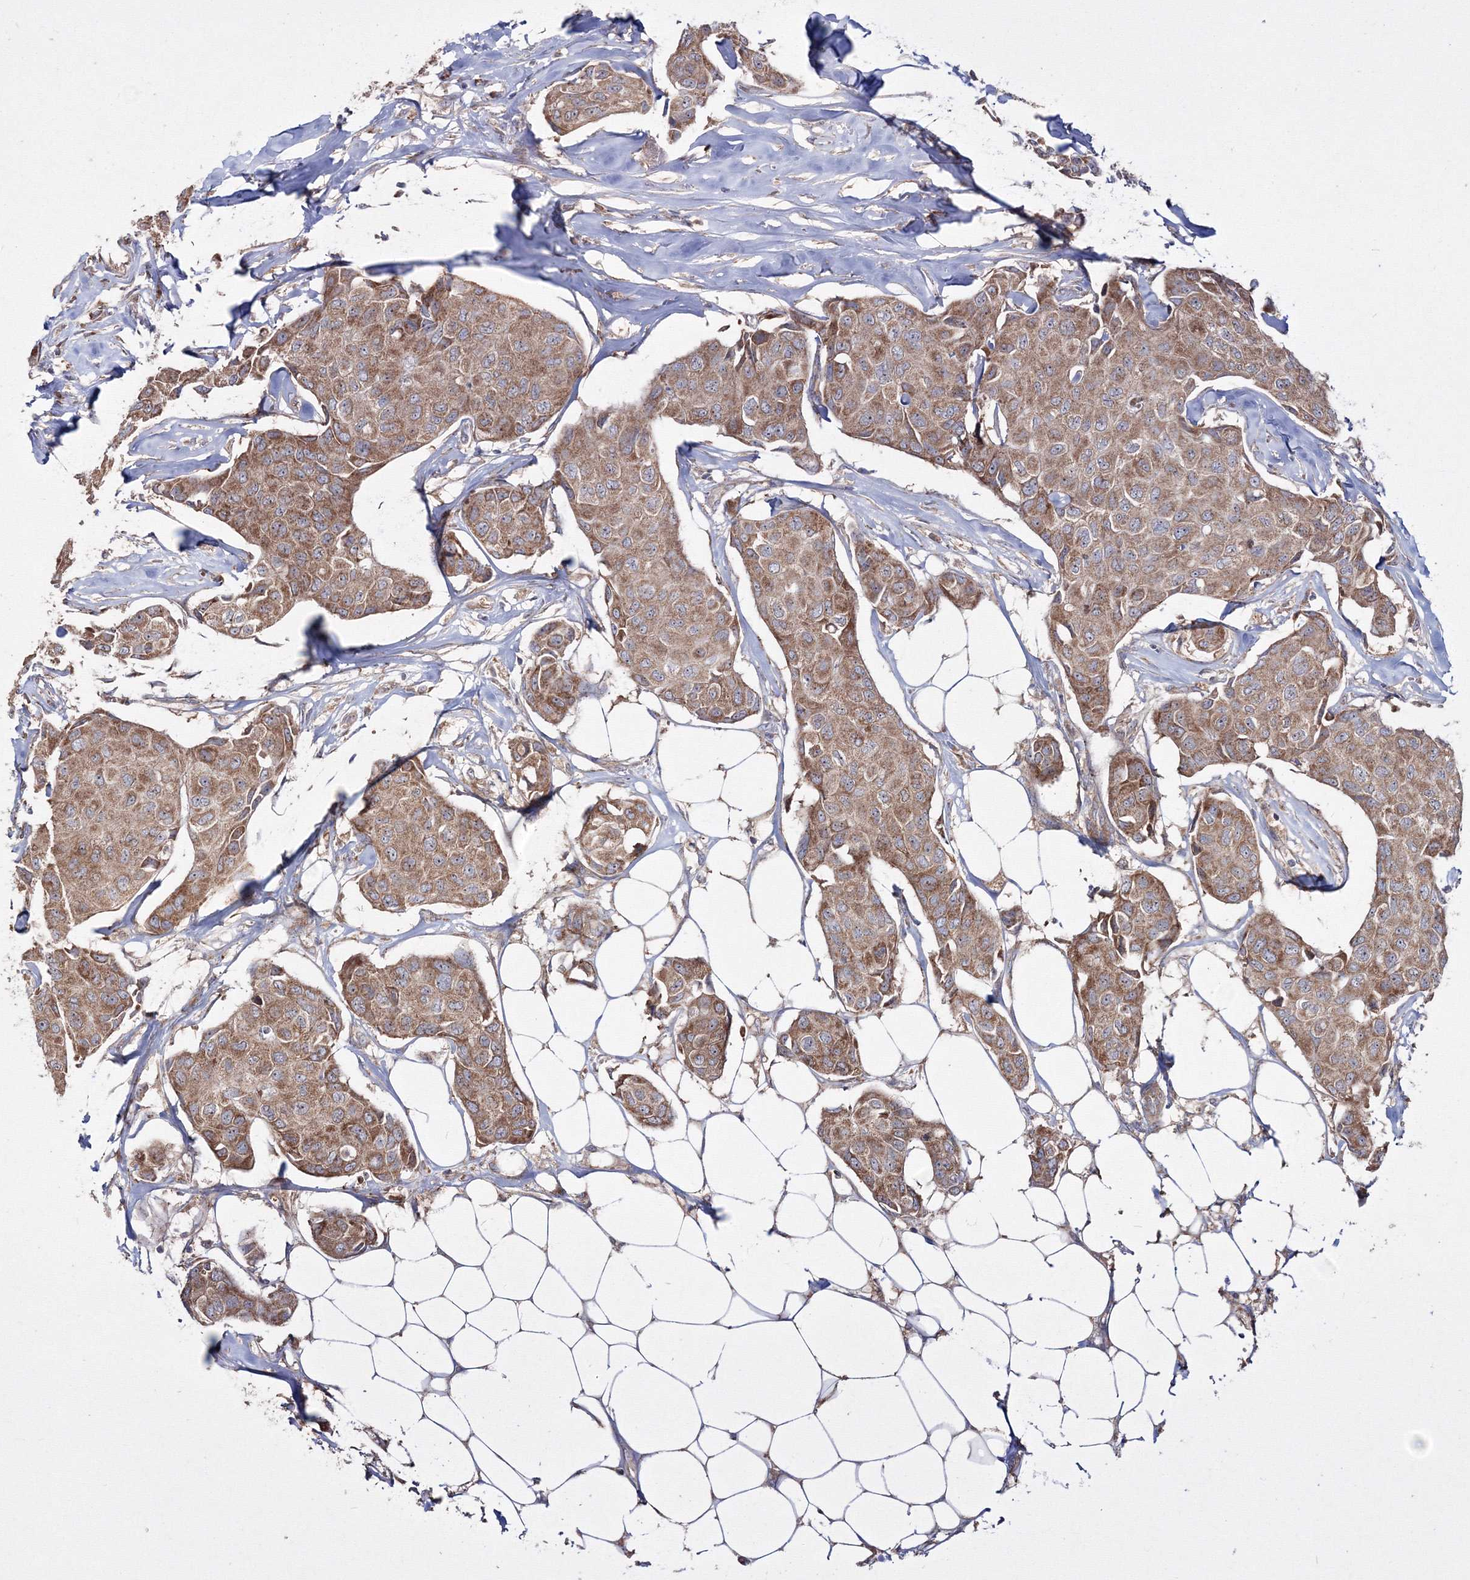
{"staining": {"intensity": "moderate", "quantity": ">75%", "location": "cytoplasmic/membranous"}, "tissue": "breast cancer", "cell_type": "Tumor cells", "image_type": "cancer", "snomed": [{"axis": "morphology", "description": "Duct carcinoma"}, {"axis": "topography", "description": "Breast"}], "caption": "Breast cancer (infiltrating ductal carcinoma) tissue demonstrates moderate cytoplasmic/membranous positivity in about >75% of tumor cells (DAB (3,3'-diaminobenzidine) = brown stain, brightfield microscopy at high magnification).", "gene": "PEX13", "patient": {"sex": "female", "age": 80}}